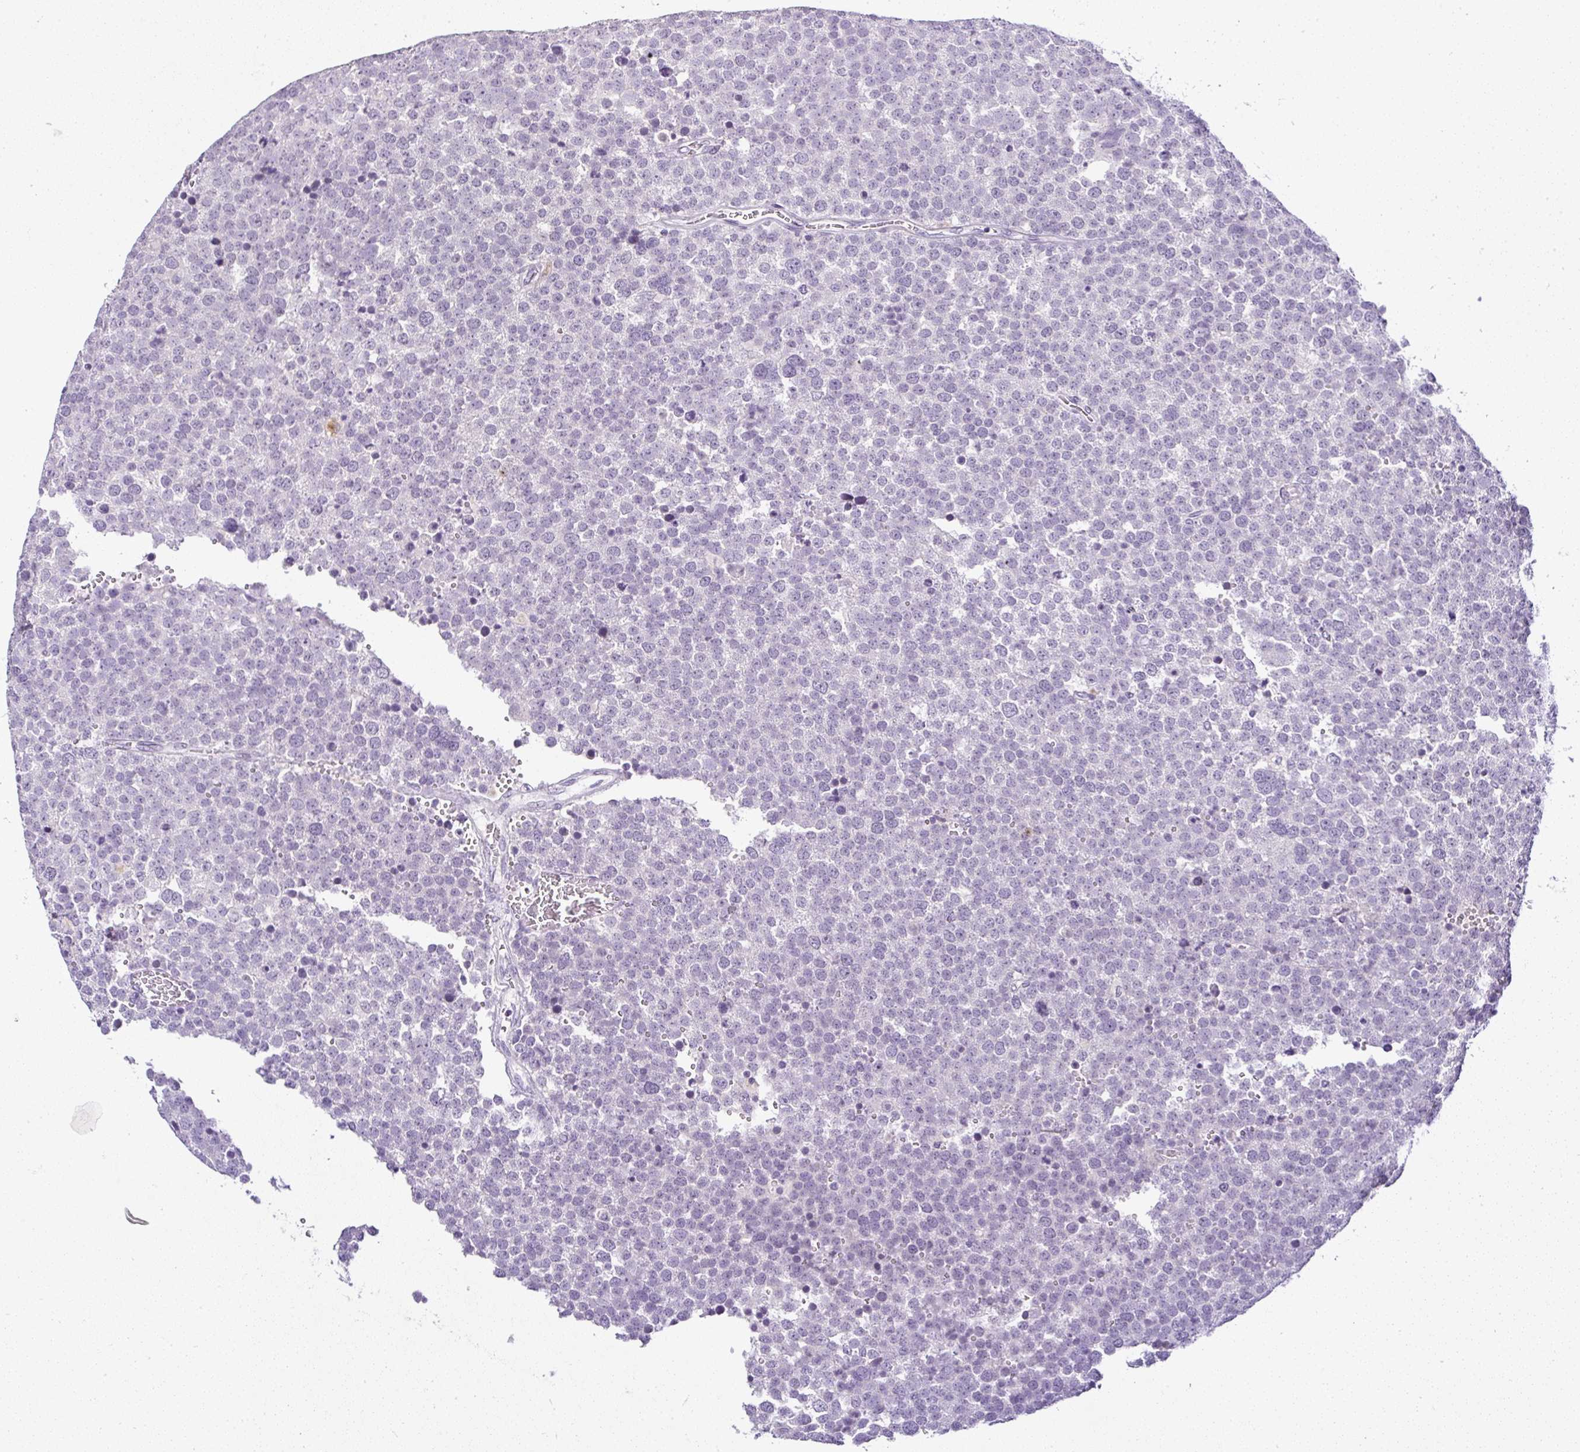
{"staining": {"intensity": "negative", "quantity": "none", "location": "none"}, "tissue": "testis cancer", "cell_type": "Tumor cells", "image_type": "cancer", "snomed": [{"axis": "morphology", "description": "Seminoma, NOS"}, {"axis": "topography", "description": "Testis"}], "caption": "Immunohistochemistry photomicrograph of human testis seminoma stained for a protein (brown), which displays no positivity in tumor cells.", "gene": "SERPINB3", "patient": {"sex": "male", "age": 71}}